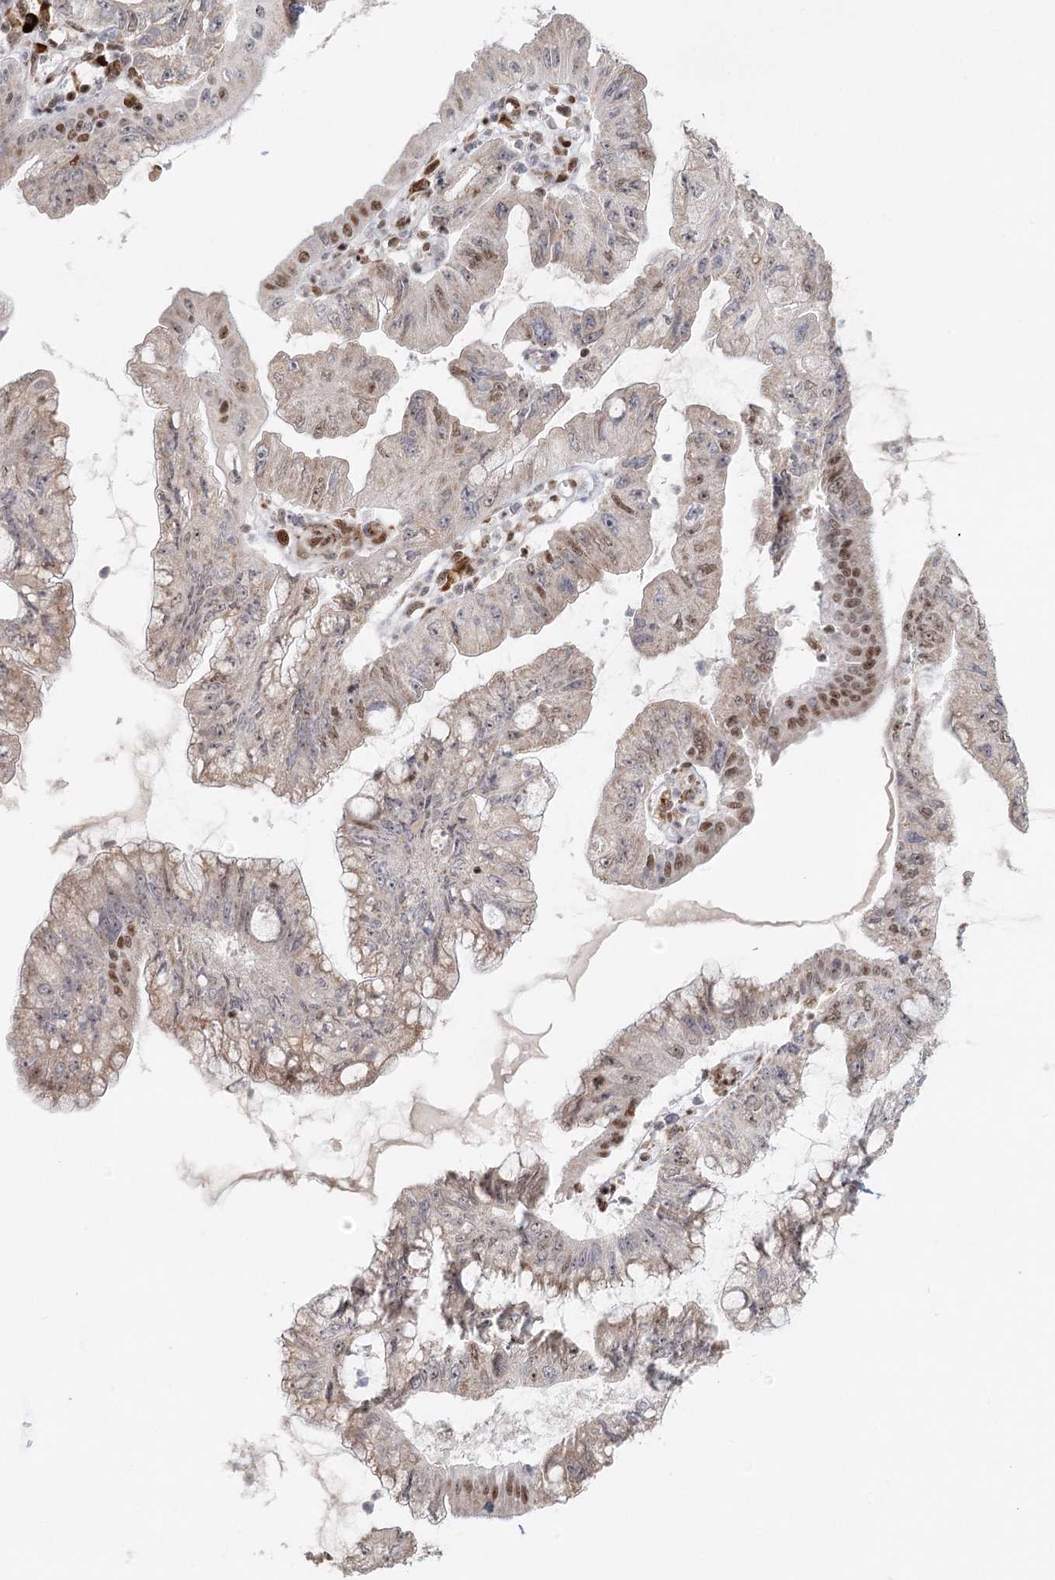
{"staining": {"intensity": "moderate", "quantity": "<25%", "location": "nuclear"}, "tissue": "pancreatic cancer", "cell_type": "Tumor cells", "image_type": "cancer", "snomed": [{"axis": "morphology", "description": "Adenocarcinoma, NOS"}, {"axis": "topography", "description": "Pancreas"}], "caption": "Adenocarcinoma (pancreatic) tissue reveals moderate nuclear positivity in approximately <25% of tumor cells, visualized by immunohistochemistry.", "gene": "BNIP5", "patient": {"sex": "female", "age": 73}}